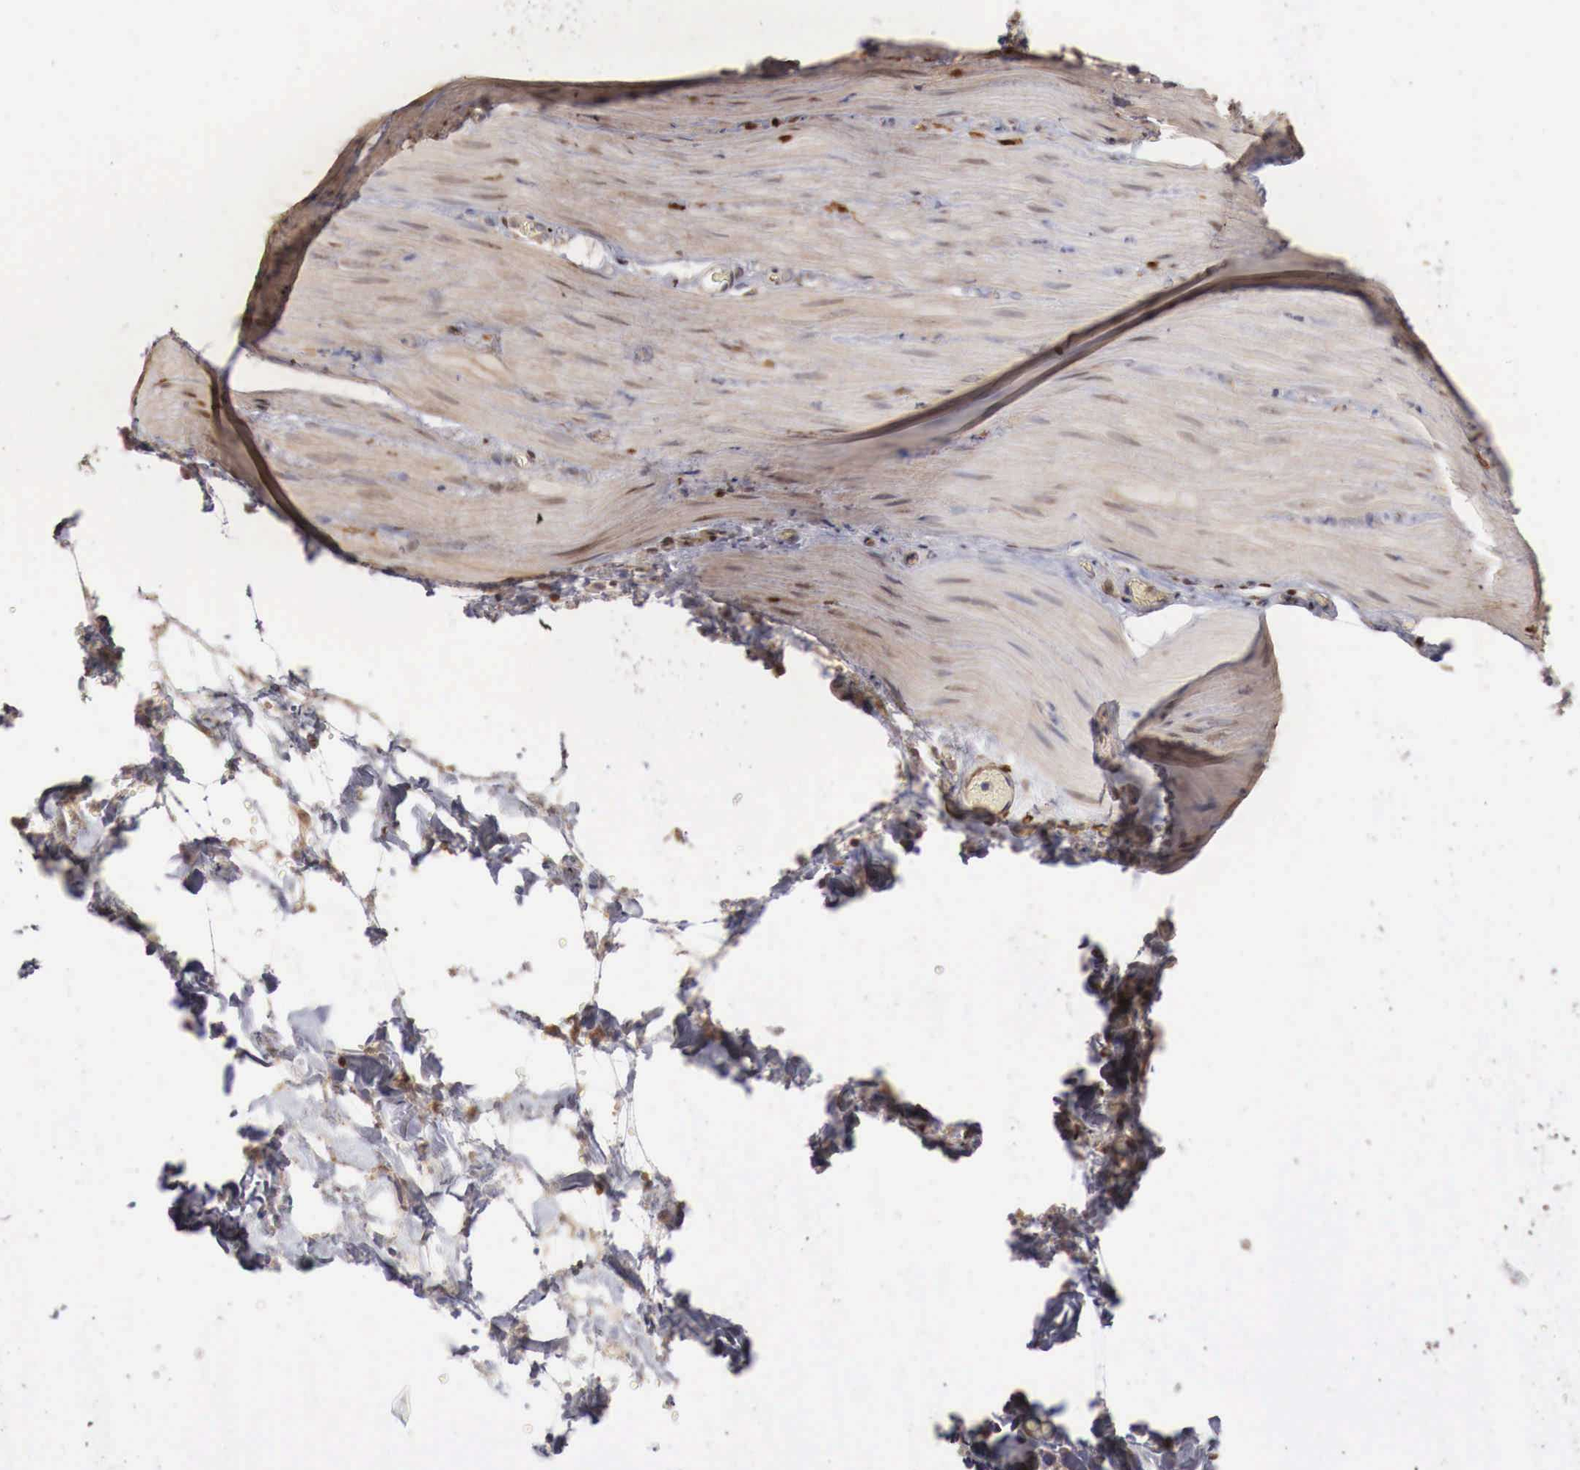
{"staining": {"intensity": "negative", "quantity": "none", "location": "none"}, "tissue": "smooth muscle", "cell_type": "Smooth muscle cells", "image_type": "normal", "snomed": [{"axis": "morphology", "description": "Normal tissue, NOS"}, {"axis": "topography", "description": "Duodenum"}], "caption": "Immunohistochemical staining of benign human smooth muscle shows no significant positivity in smooth muscle cells.", "gene": "KHDRBS2", "patient": {"sex": "male", "age": 63}}